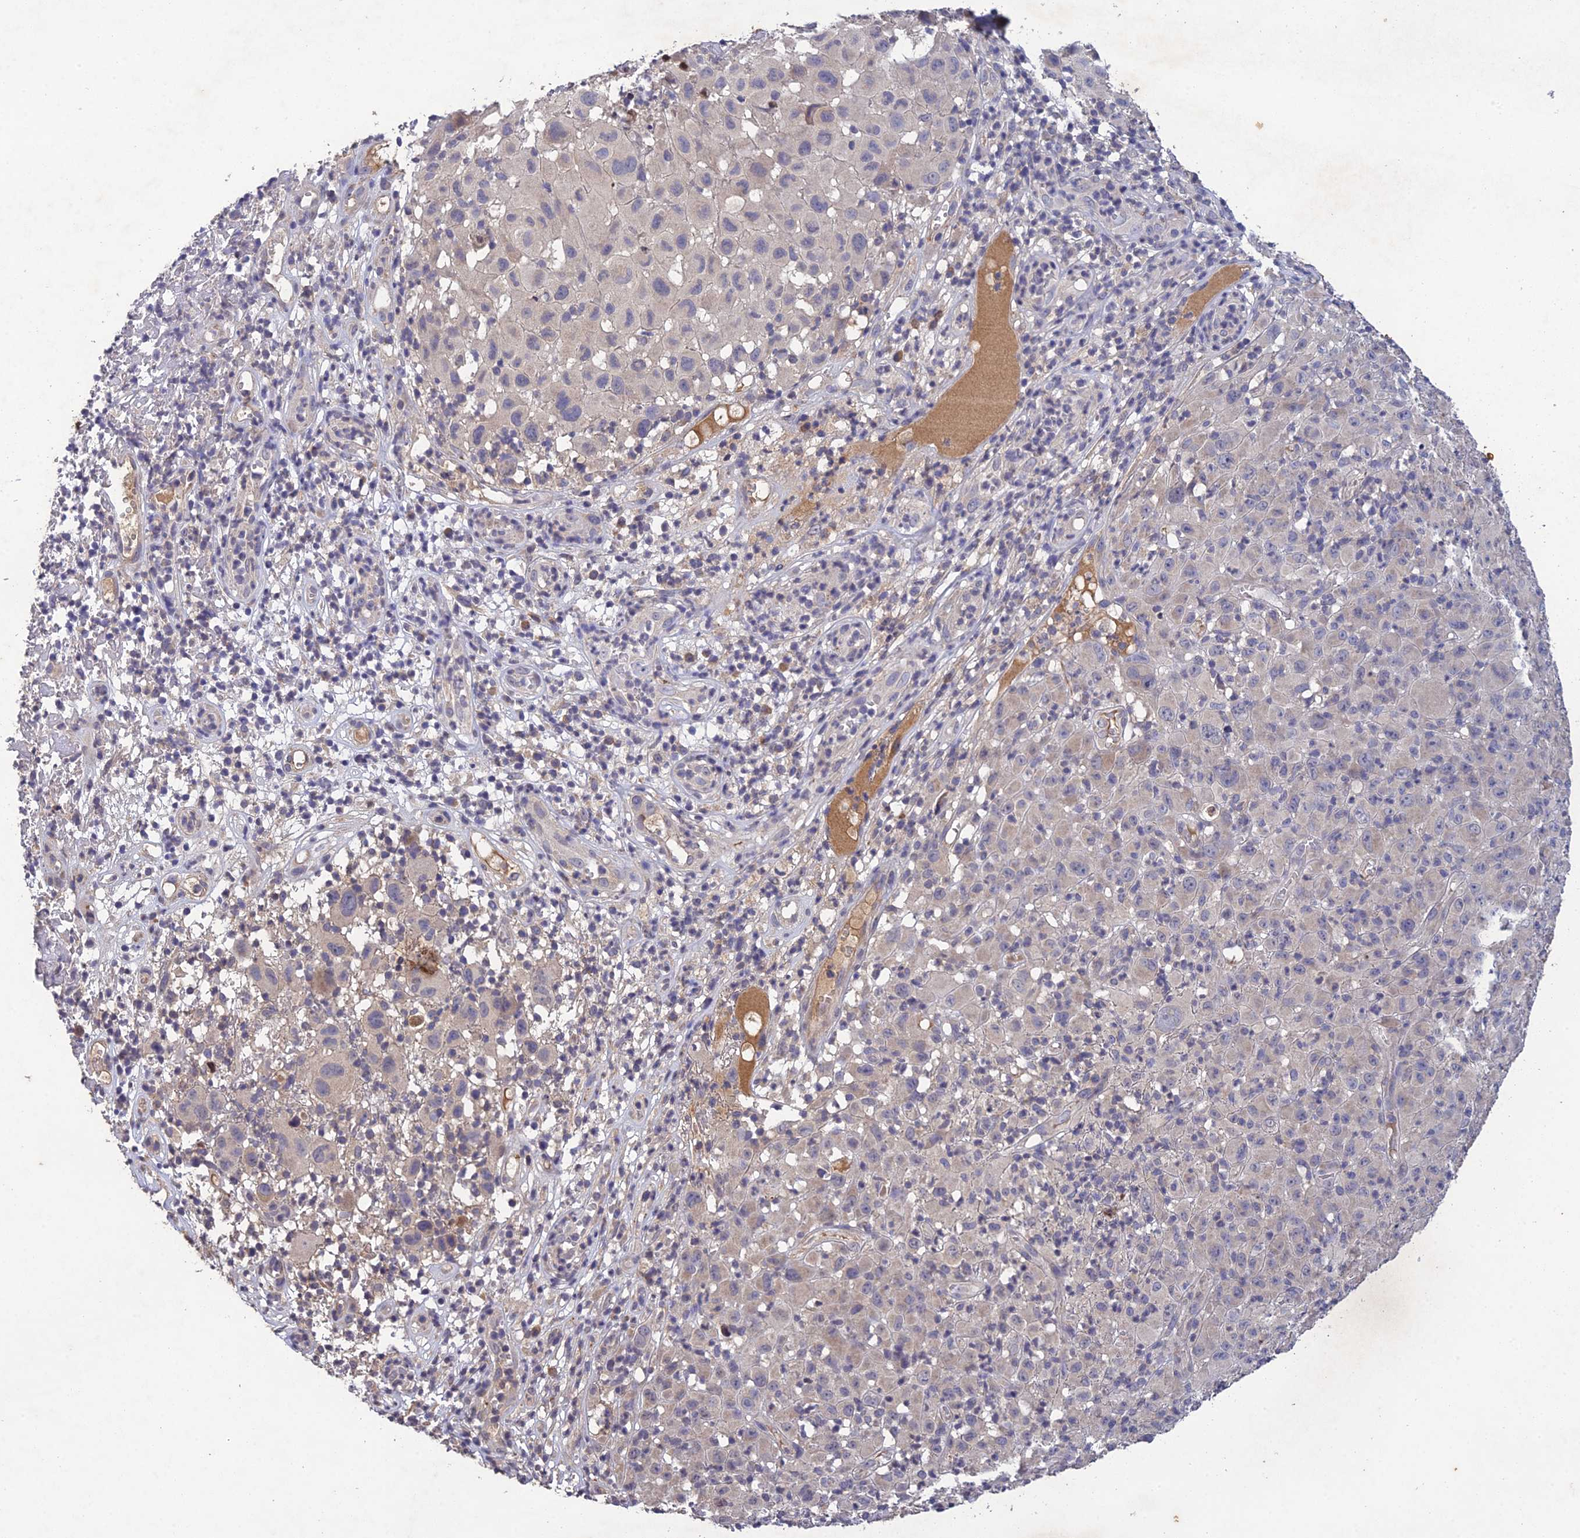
{"staining": {"intensity": "negative", "quantity": "none", "location": "none"}, "tissue": "melanoma", "cell_type": "Tumor cells", "image_type": "cancer", "snomed": [{"axis": "morphology", "description": "Malignant melanoma, NOS"}, {"axis": "topography", "description": "Skin"}], "caption": "Immunohistochemistry (IHC) image of neoplastic tissue: human malignant melanoma stained with DAB demonstrates no significant protein expression in tumor cells. Brightfield microscopy of immunohistochemistry stained with DAB (brown) and hematoxylin (blue), captured at high magnification.", "gene": "SLC39A13", "patient": {"sex": "male", "age": 73}}